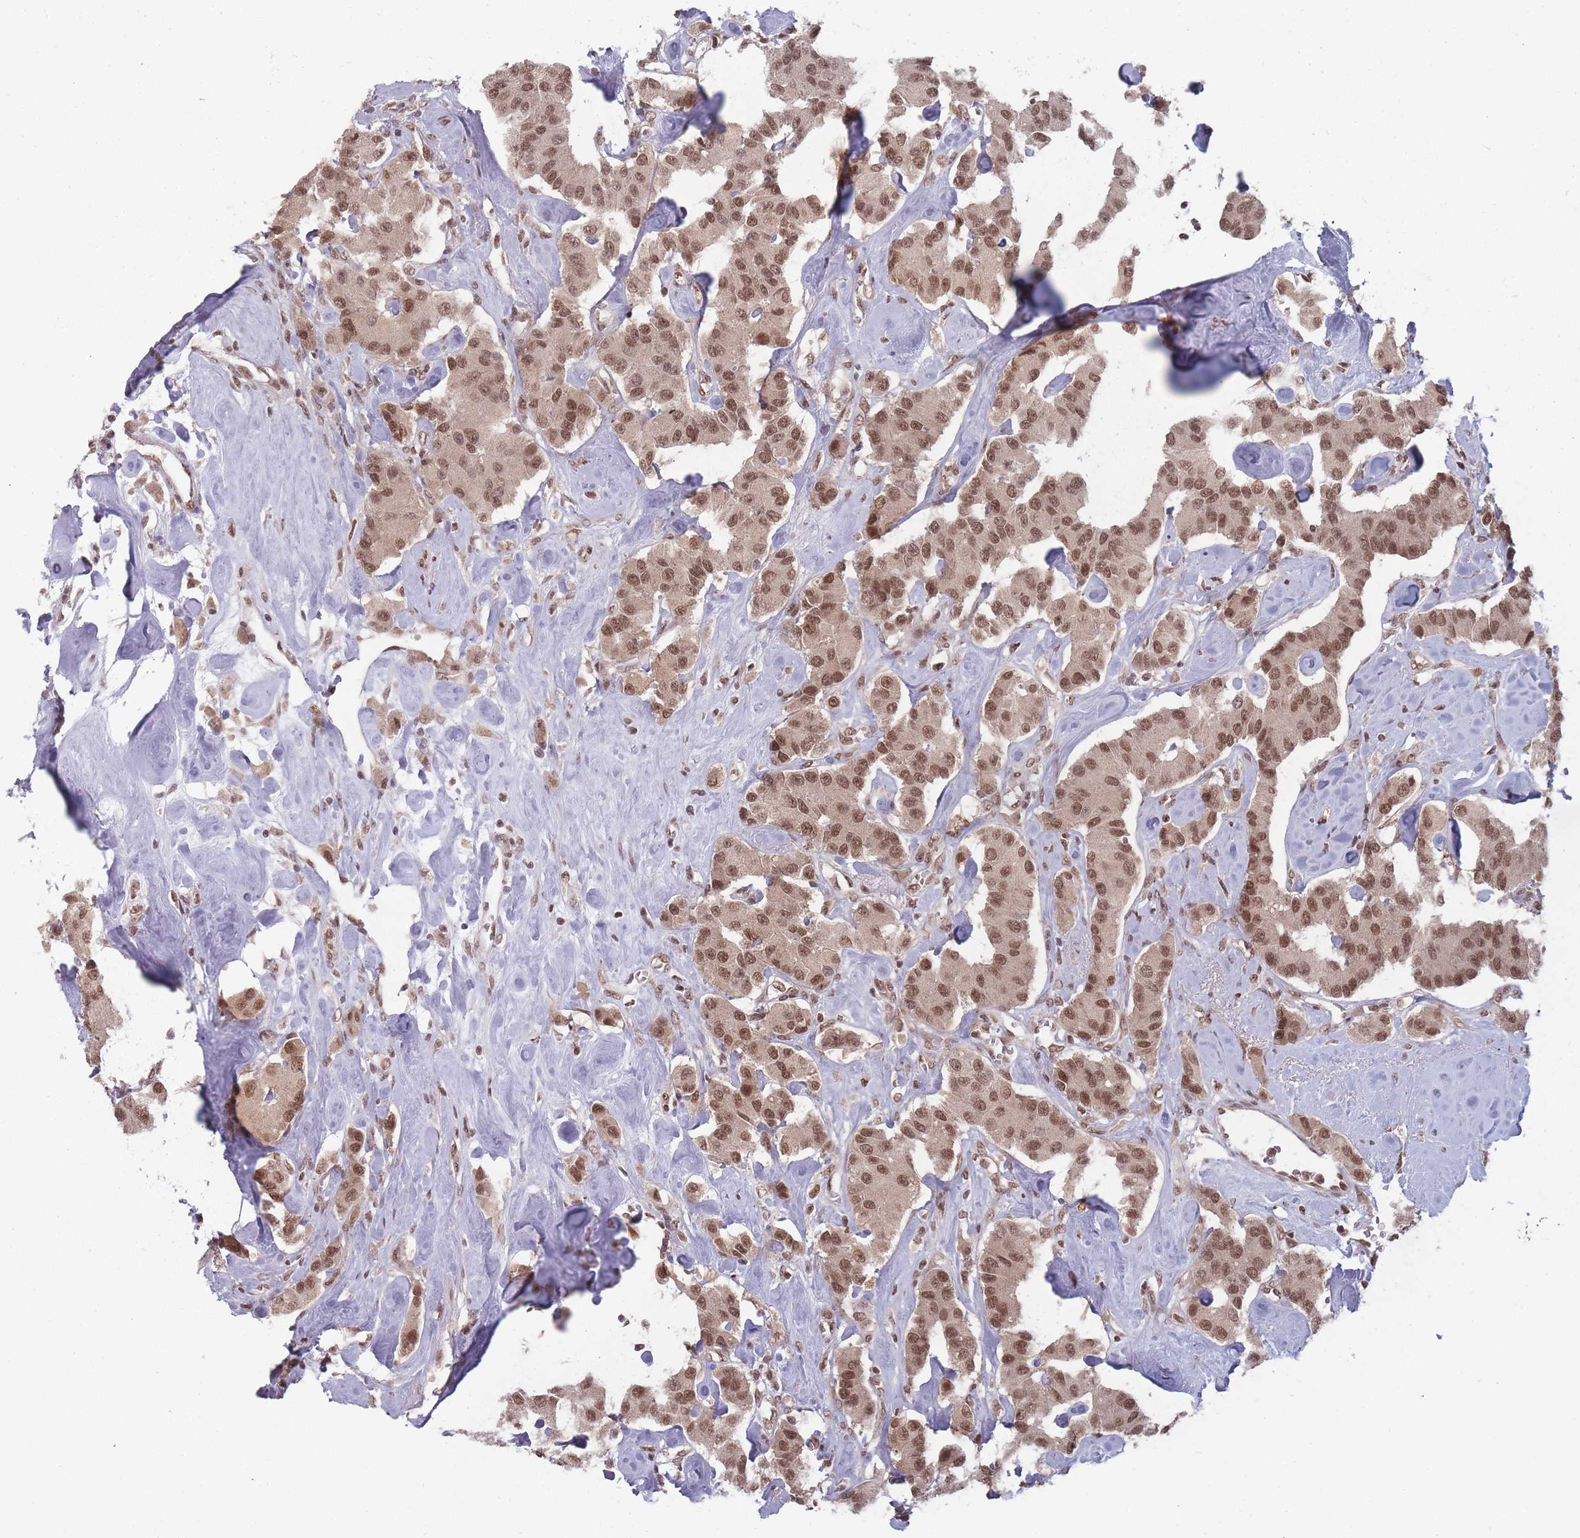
{"staining": {"intensity": "moderate", "quantity": ">75%", "location": "nuclear"}, "tissue": "carcinoid", "cell_type": "Tumor cells", "image_type": "cancer", "snomed": [{"axis": "morphology", "description": "Carcinoid, malignant, NOS"}, {"axis": "topography", "description": "Pancreas"}], "caption": "Immunohistochemistry (IHC) (DAB) staining of carcinoid (malignant) shows moderate nuclear protein expression in approximately >75% of tumor cells.", "gene": "TMED3", "patient": {"sex": "male", "age": 41}}